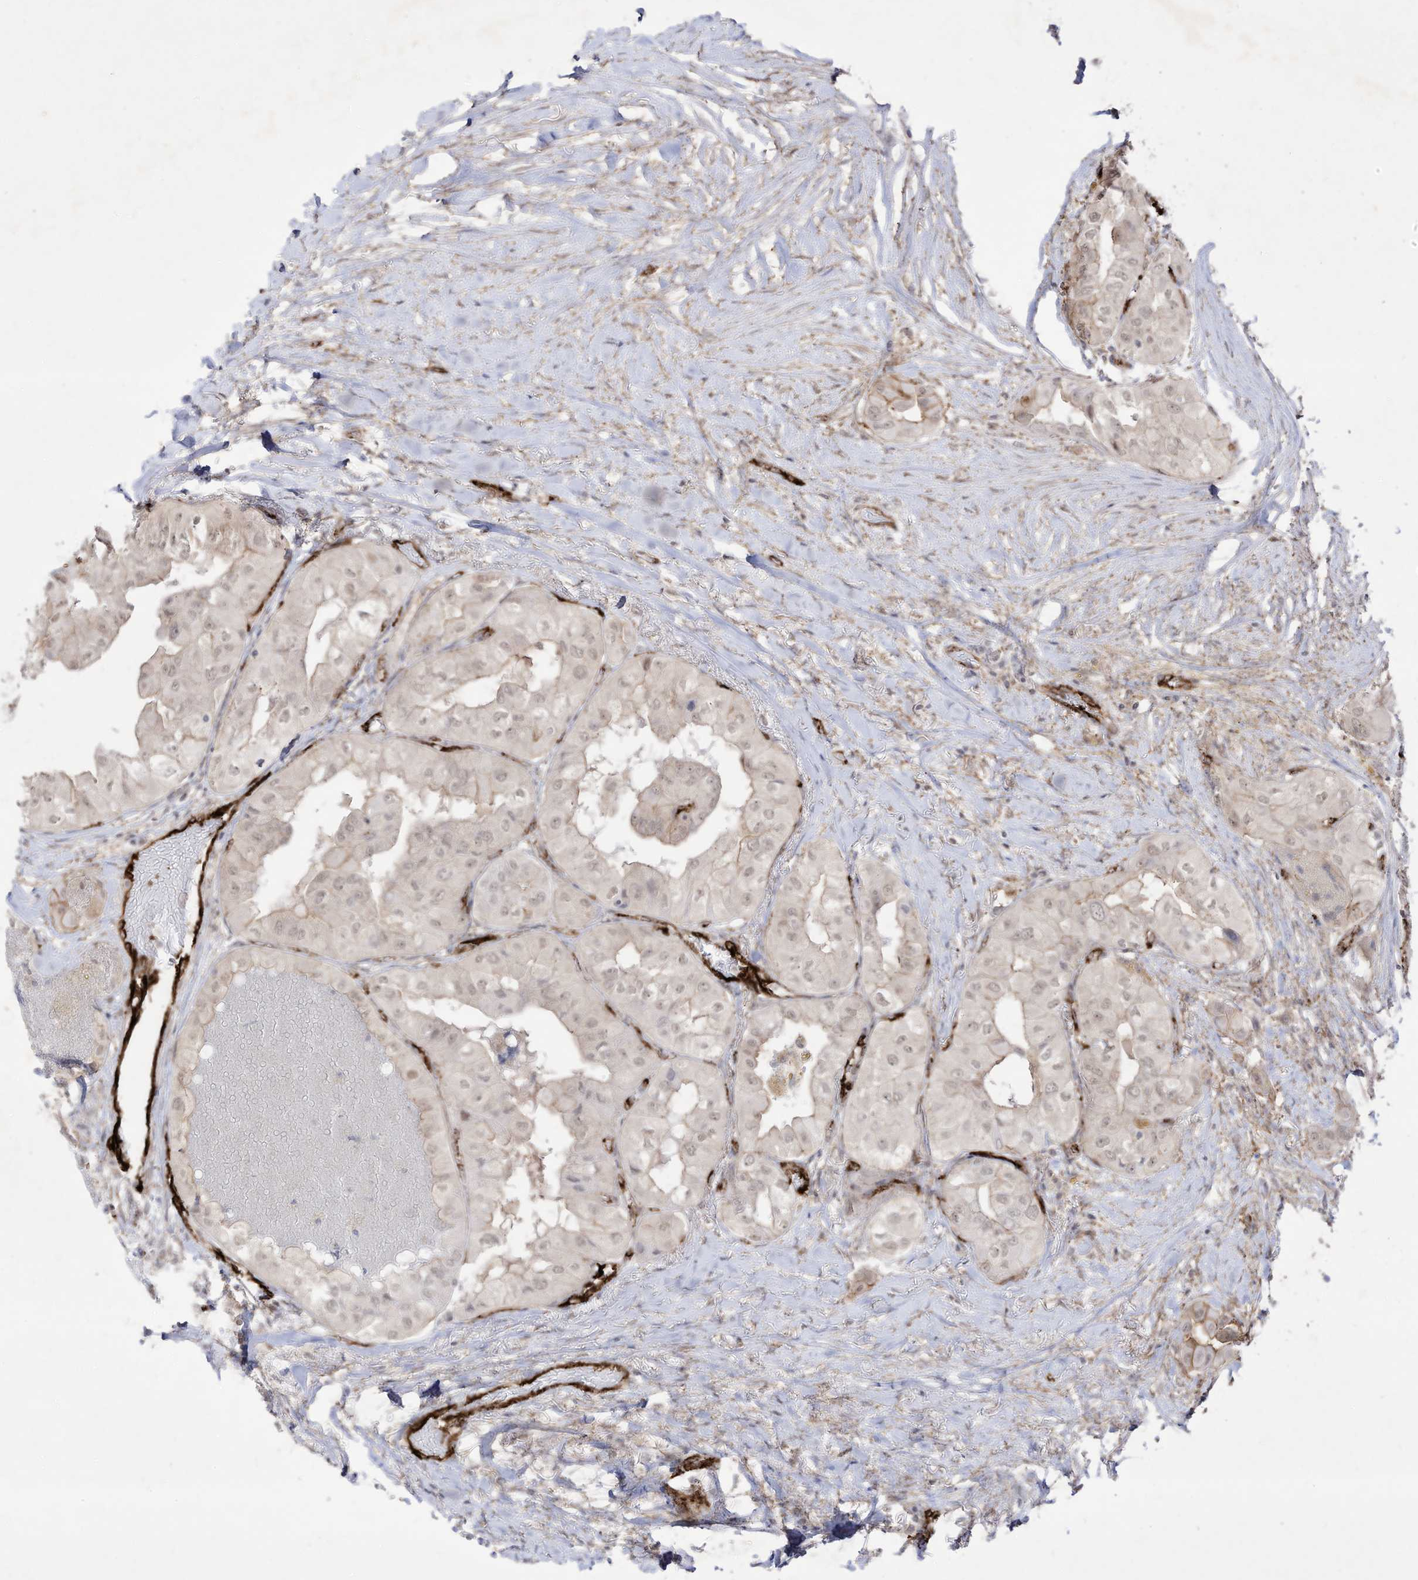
{"staining": {"intensity": "weak", "quantity": "<25%", "location": "cytoplasmic/membranous"}, "tissue": "thyroid cancer", "cell_type": "Tumor cells", "image_type": "cancer", "snomed": [{"axis": "morphology", "description": "Papillary adenocarcinoma, NOS"}, {"axis": "topography", "description": "Thyroid gland"}], "caption": "IHC histopathology image of human thyroid cancer (papillary adenocarcinoma) stained for a protein (brown), which reveals no staining in tumor cells.", "gene": "ZGRF1", "patient": {"sex": "female", "age": 59}}